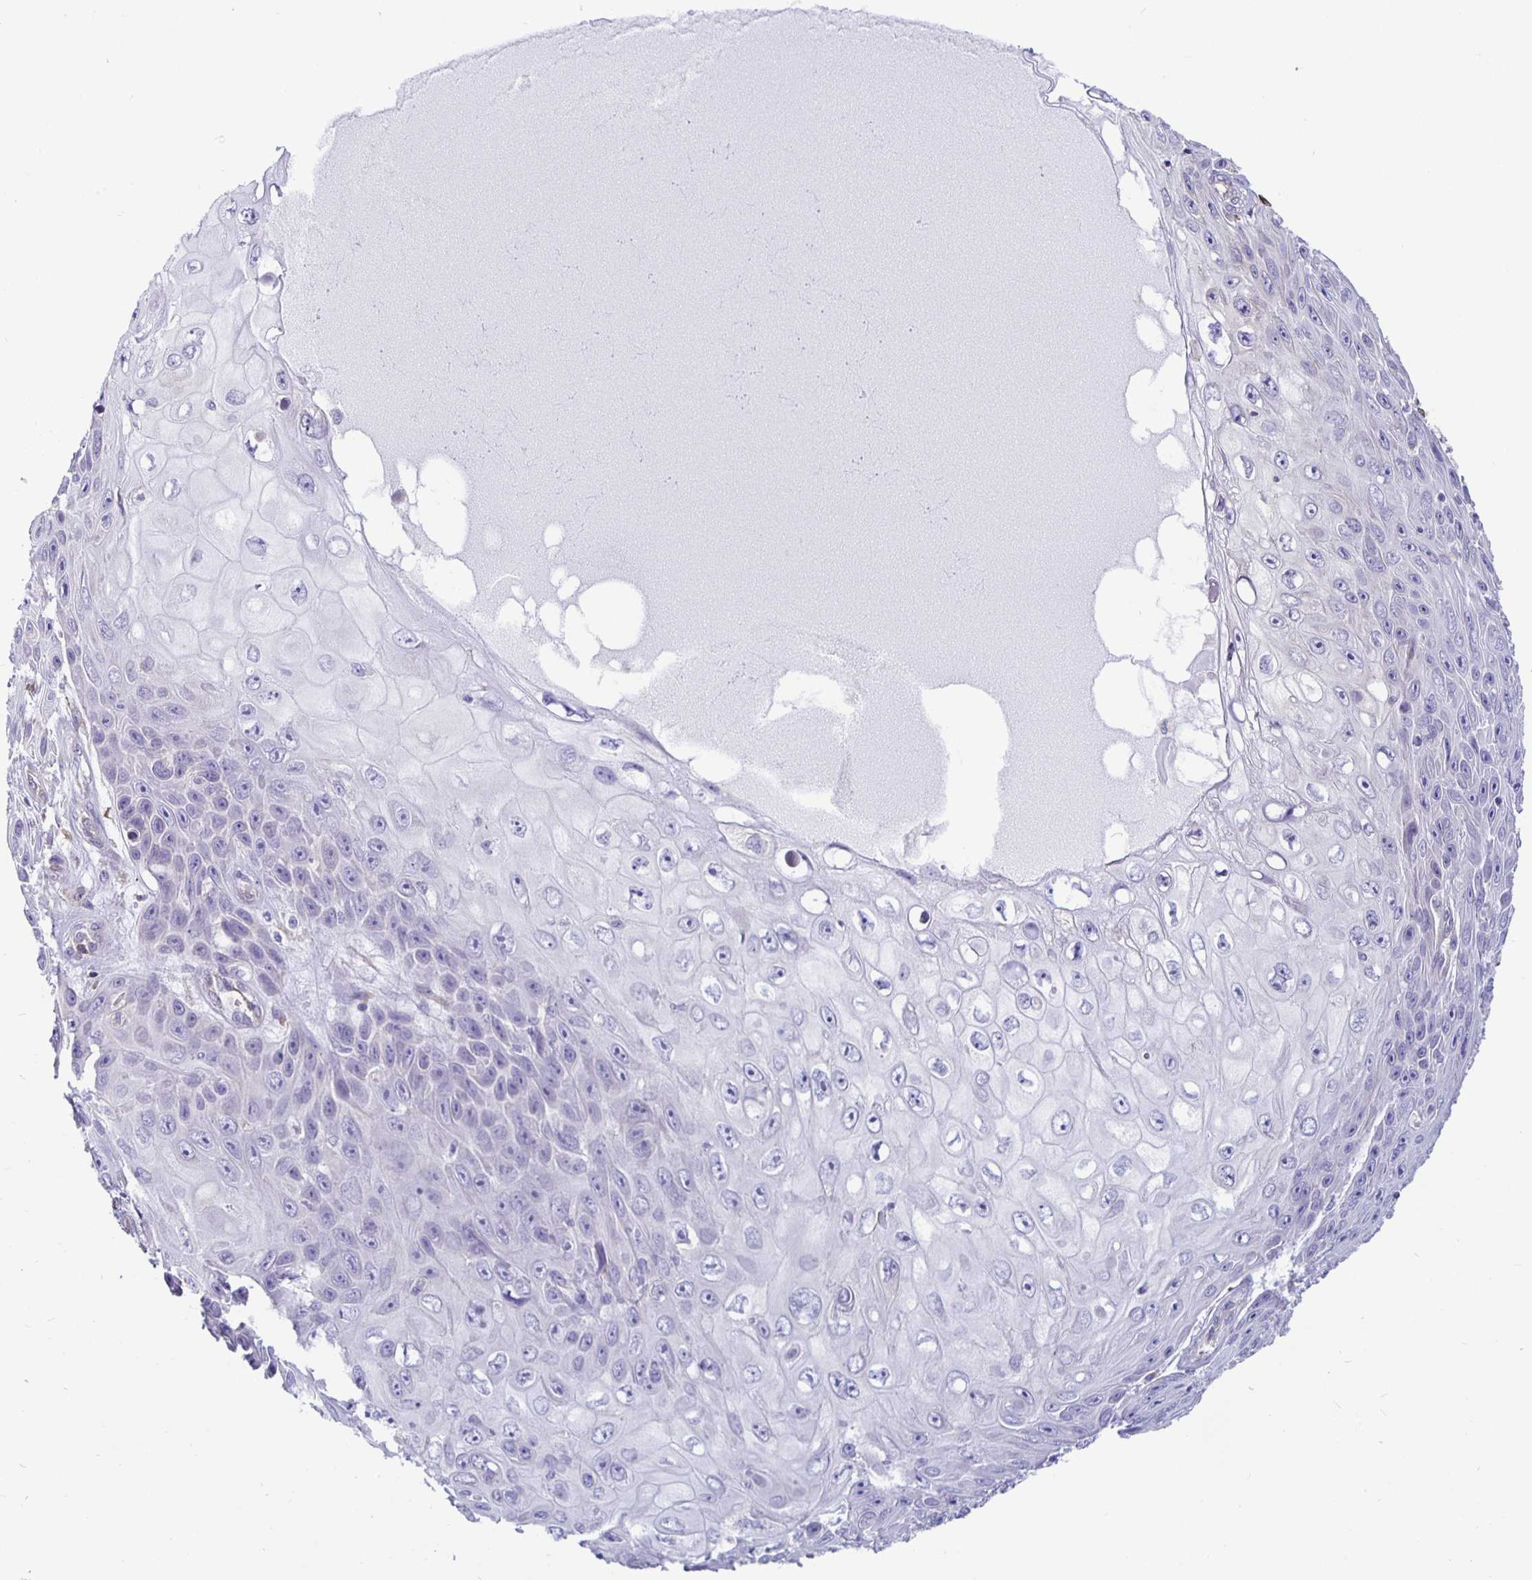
{"staining": {"intensity": "negative", "quantity": "none", "location": "none"}, "tissue": "skin cancer", "cell_type": "Tumor cells", "image_type": "cancer", "snomed": [{"axis": "morphology", "description": "Squamous cell carcinoma, NOS"}, {"axis": "topography", "description": "Skin"}], "caption": "The histopathology image reveals no staining of tumor cells in squamous cell carcinoma (skin).", "gene": "DNAI2", "patient": {"sex": "male", "age": 82}}